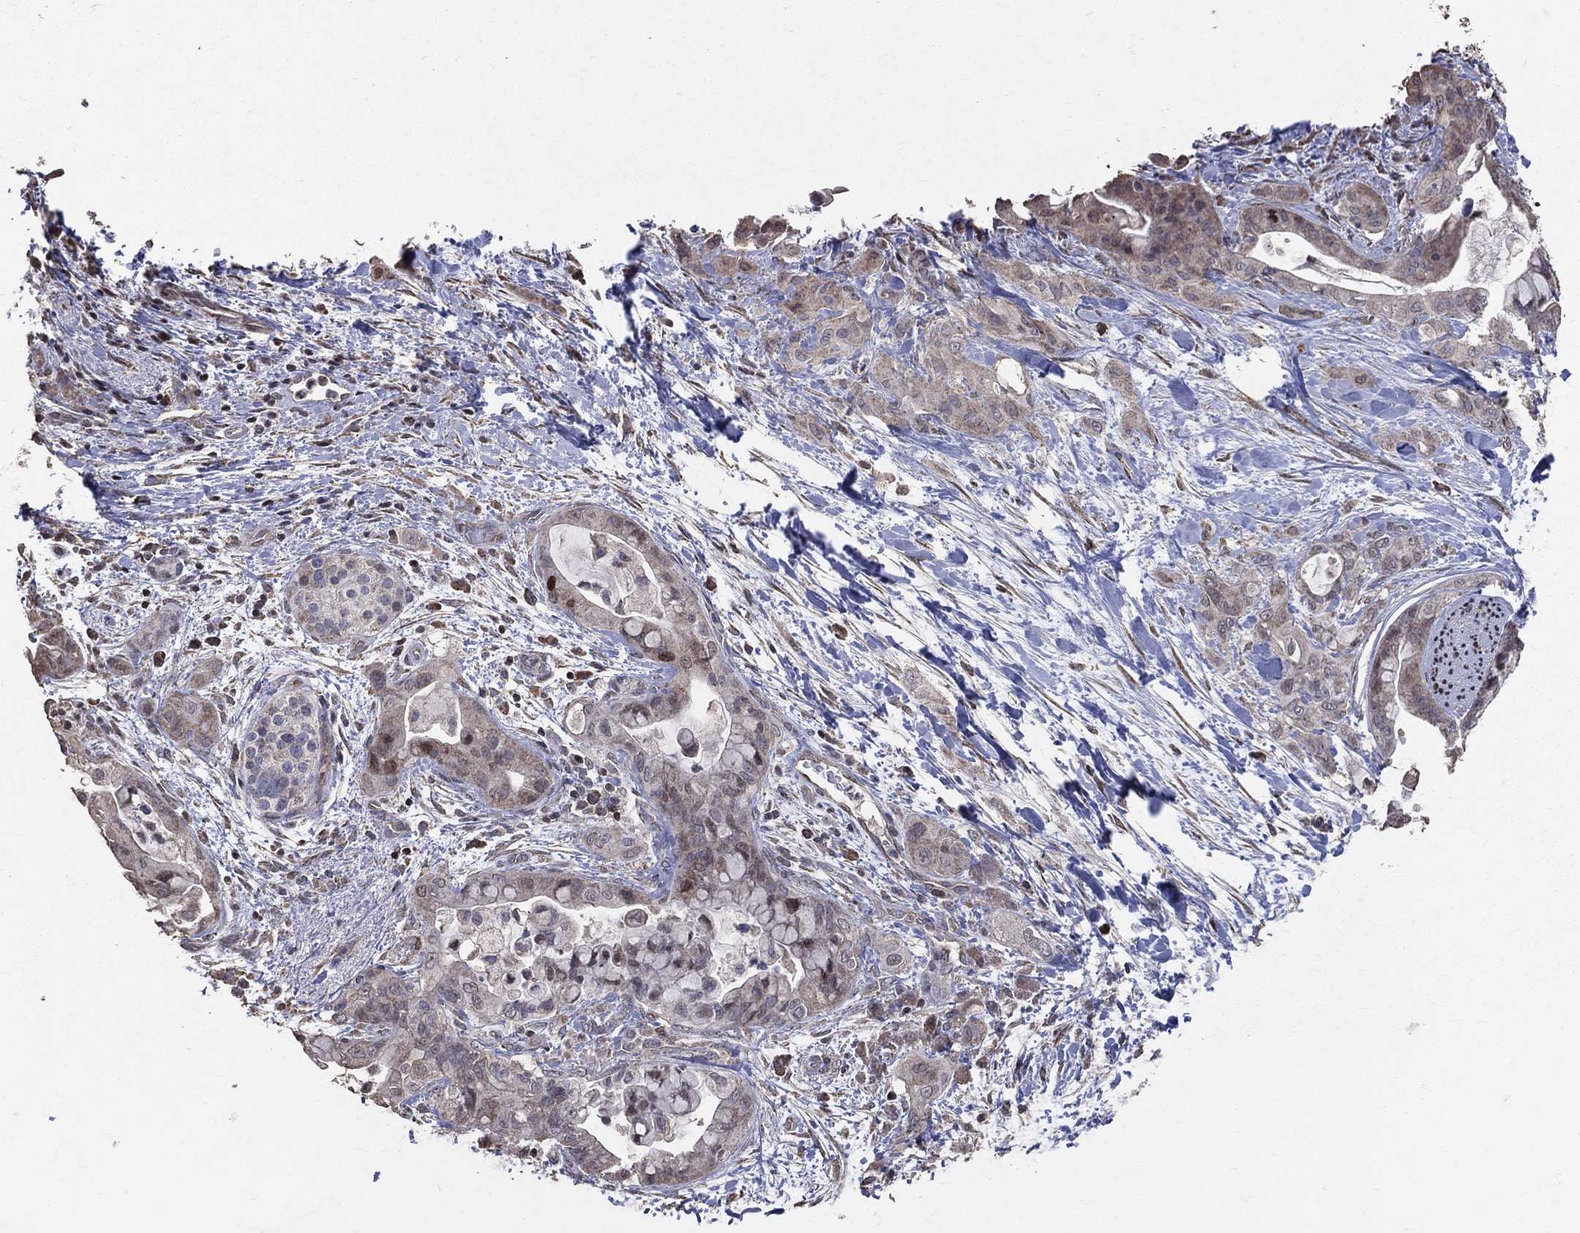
{"staining": {"intensity": "negative", "quantity": "none", "location": "none"}, "tissue": "pancreatic cancer", "cell_type": "Tumor cells", "image_type": "cancer", "snomed": [{"axis": "morphology", "description": "Adenocarcinoma, NOS"}, {"axis": "topography", "description": "Pancreas"}], "caption": "A micrograph of human pancreatic cancer (adenocarcinoma) is negative for staining in tumor cells.", "gene": "LY6K", "patient": {"sex": "male", "age": 71}}